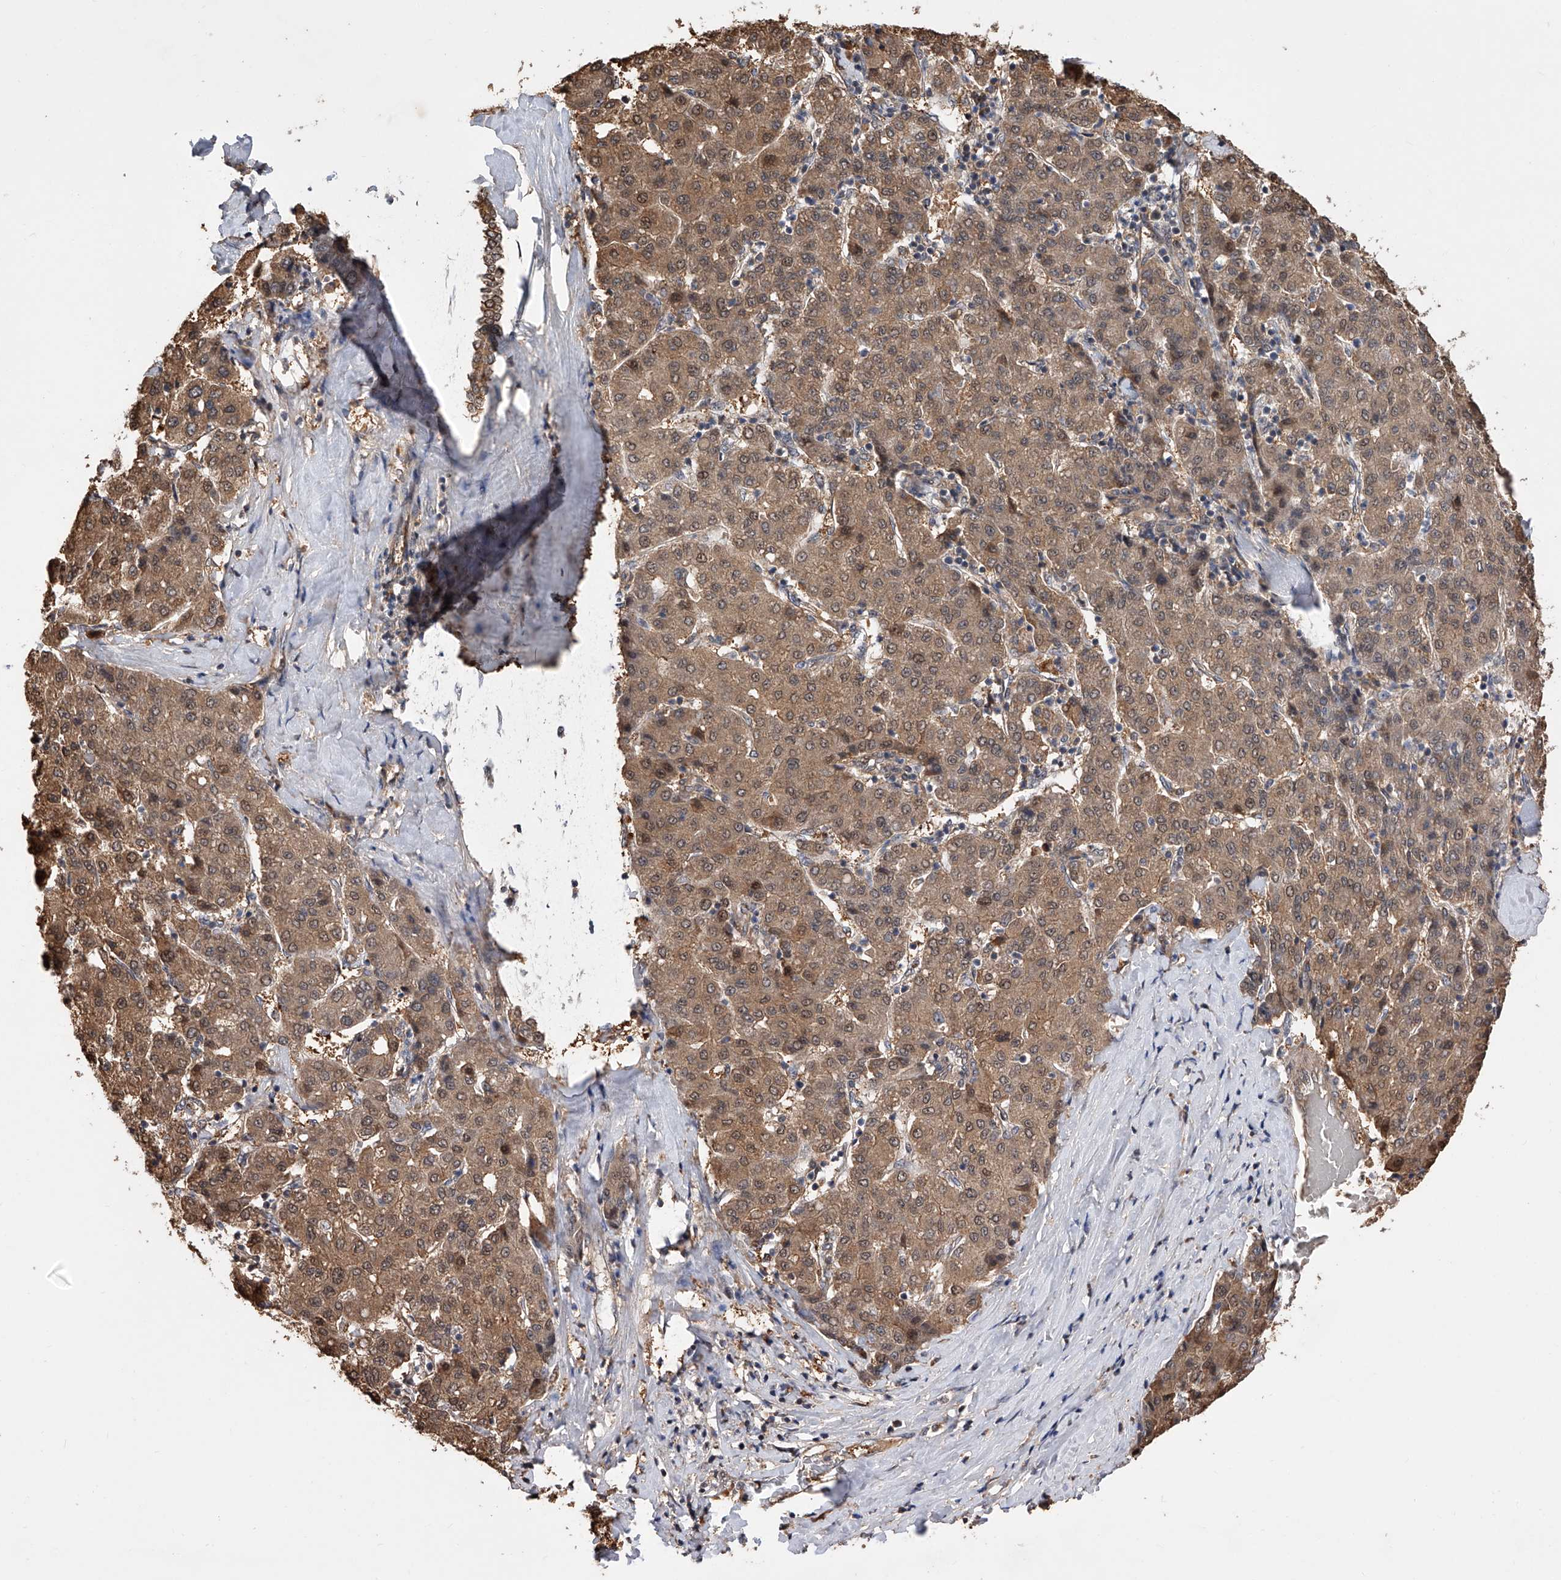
{"staining": {"intensity": "moderate", "quantity": ">75%", "location": "cytoplasmic/membranous,nuclear"}, "tissue": "liver cancer", "cell_type": "Tumor cells", "image_type": "cancer", "snomed": [{"axis": "morphology", "description": "Carcinoma, Hepatocellular, NOS"}, {"axis": "topography", "description": "Liver"}], "caption": "Tumor cells display moderate cytoplasmic/membranous and nuclear staining in approximately >75% of cells in liver cancer (hepatocellular carcinoma).", "gene": "GMDS", "patient": {"sex": "male", "age": 65}}